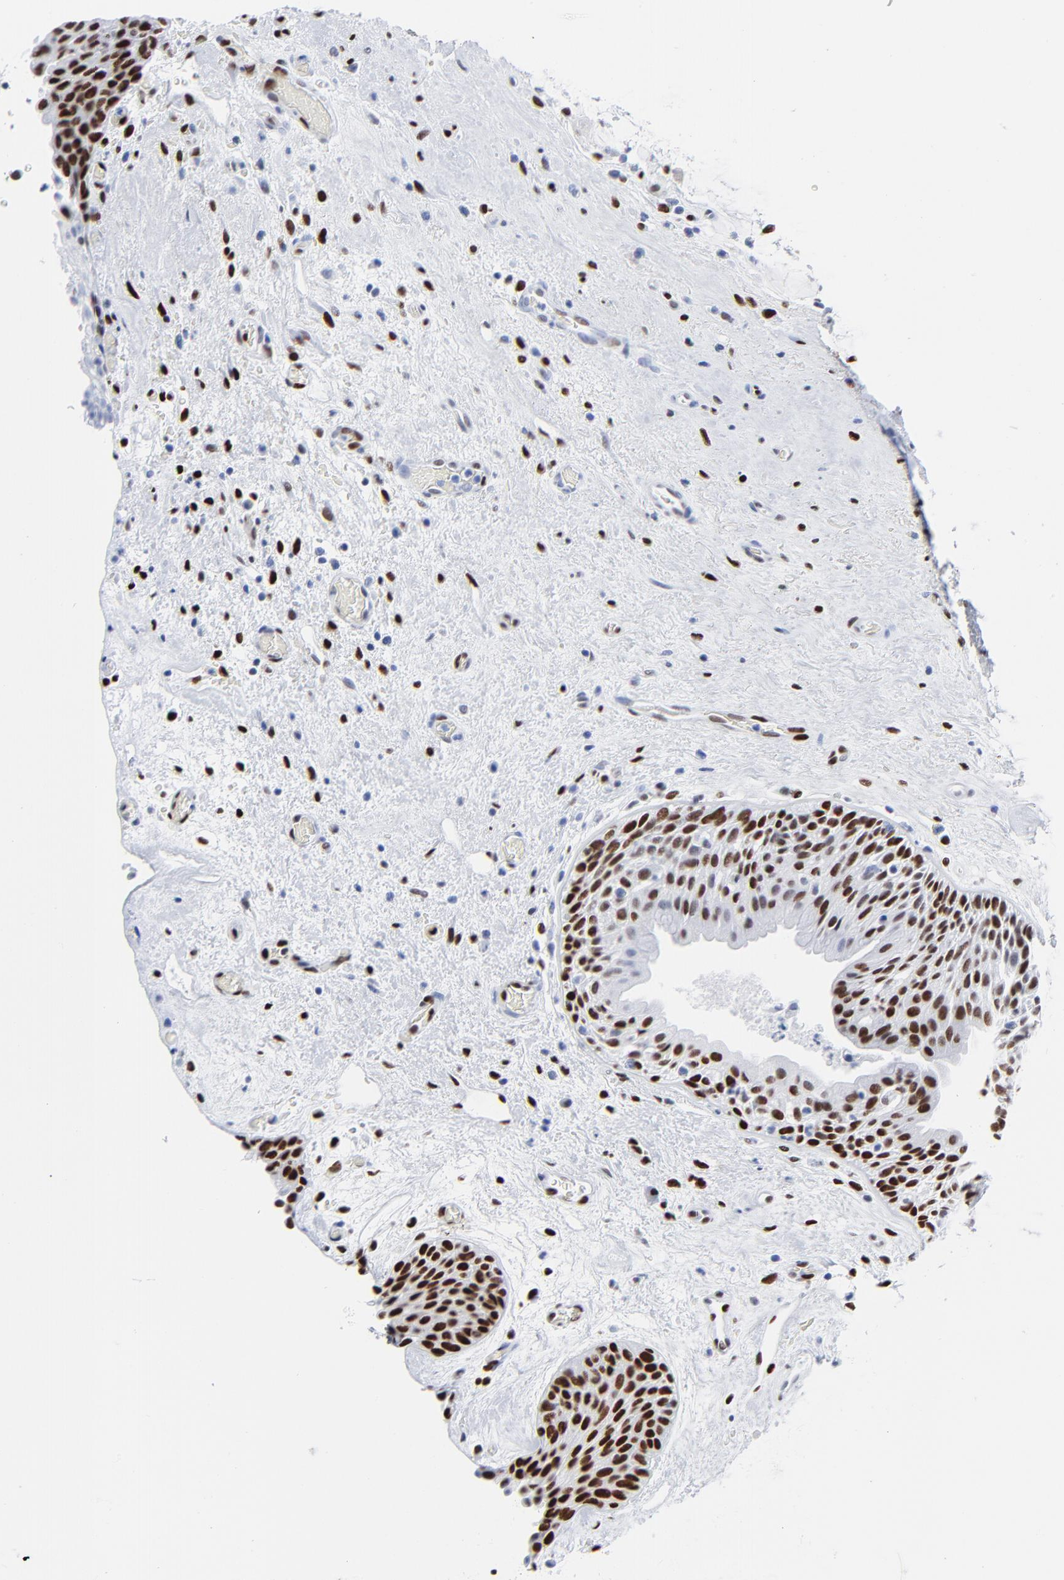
{"staining": {"intensity": "strong", "quantity": ">75%", "location": "nuclear"}, "tissue": "urinary bladder", "cell_type": "Urothelial cells", "image_type": "normal", "snomed": [{"axis": "morphology", "description": "Normal tissue, NOS"}, {"axis": "topography", "description": "Urinary bladder"}], "caption": "IHC (DAB) staining of normal urinary bladder exhibits strong nuclear protein positivity in about >75% of urothelial cells.", "gene": "JUN", "patient": {"sex": "male", "age": 48}}